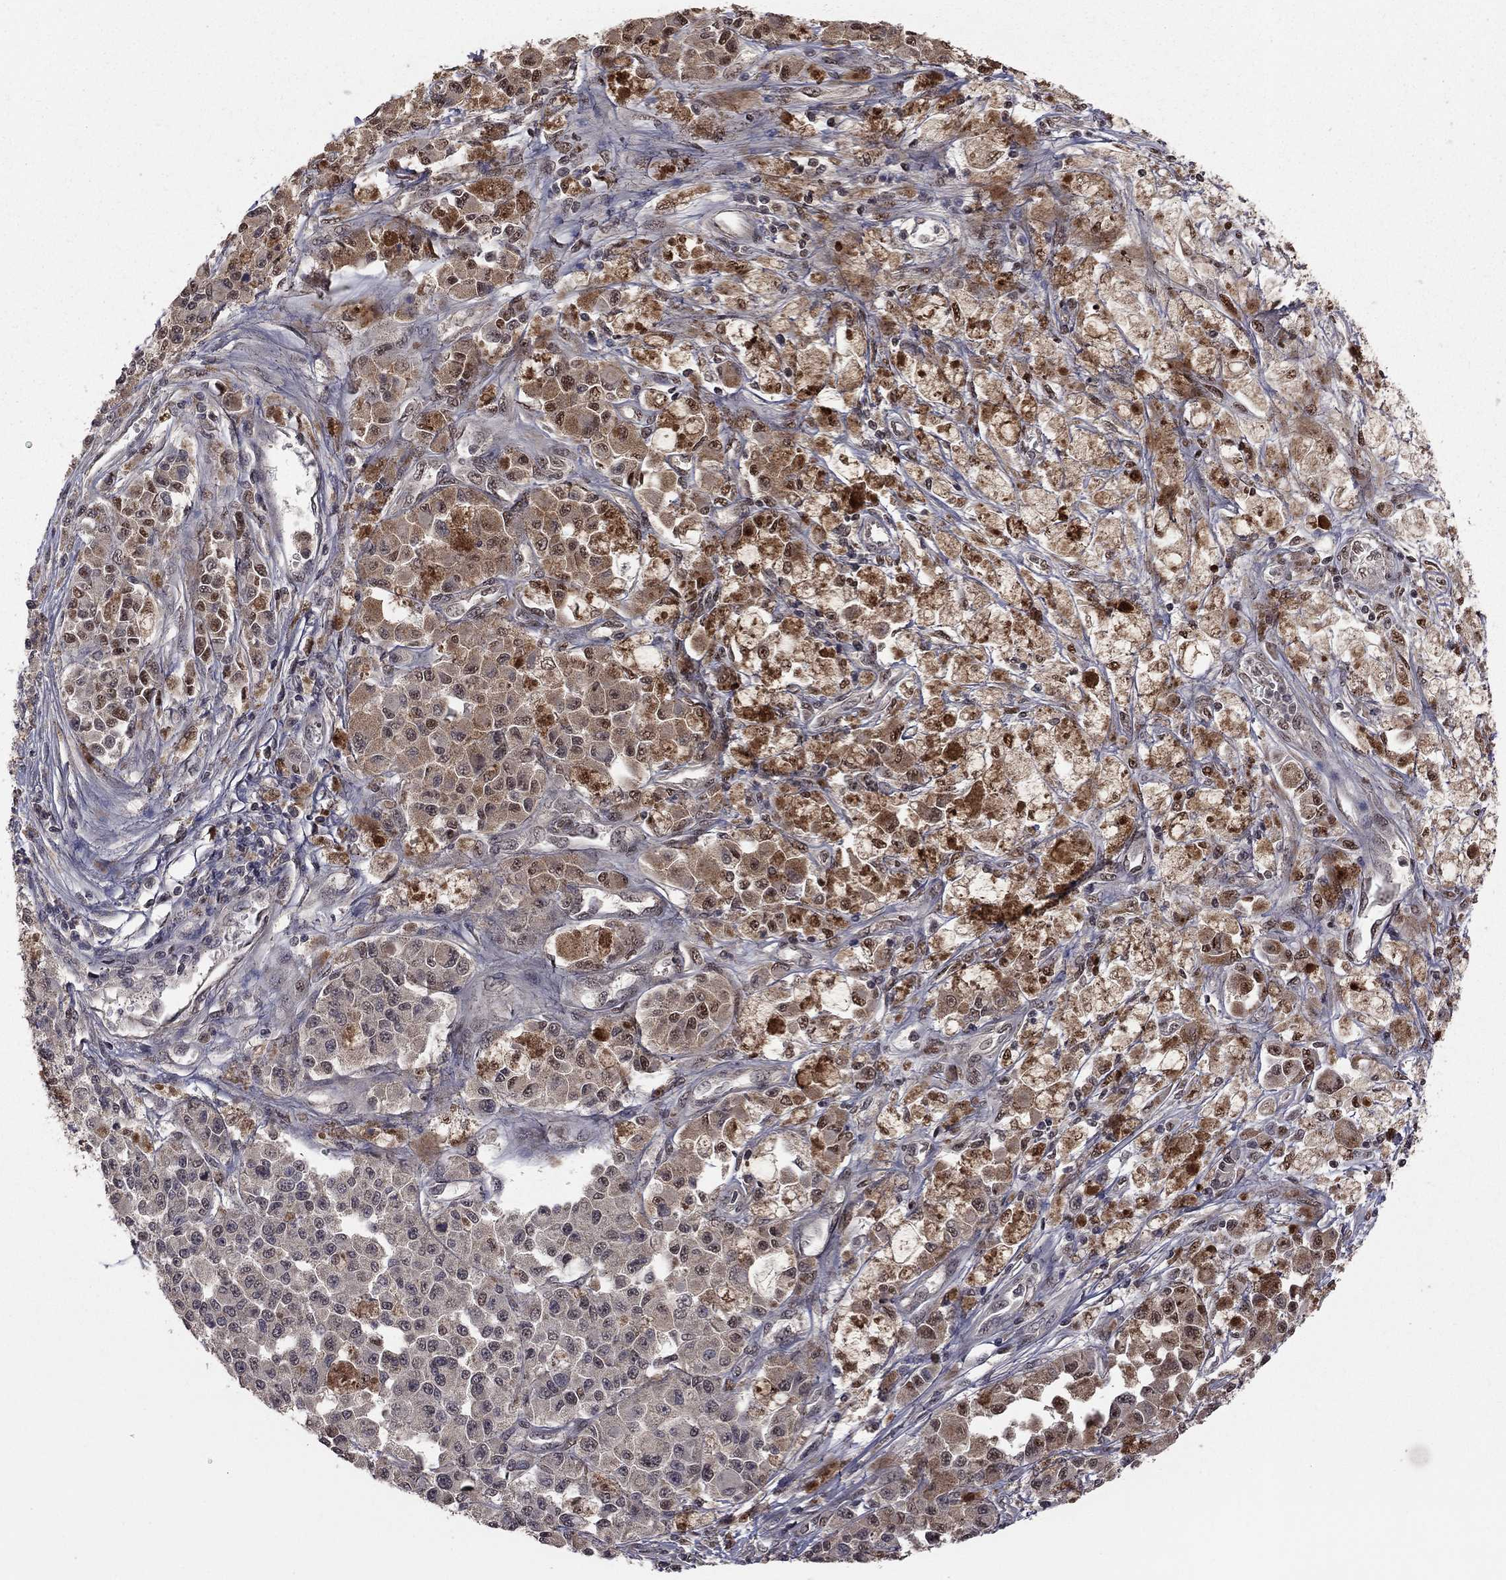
{"staining": {"intensity": "negative", "quantity": "none", "location": "none"}, "tissue": "melanoma", "cell_type": "Tumor cells", "image_type": "cancer", "snomed": [{"axis": "morphology", "description": "Malignant melanoma, NOS"}, {"axis": "topography", "description": "Skin"}], "caption": "There is no significant positivity in tumor cells of malignant melanoma. (Brightfield microscopy of DAB immunohistochemistry (IHC) at high magnification).", "gene": "TSNARE1", "patient": {"sex": "female", "age": 58}}